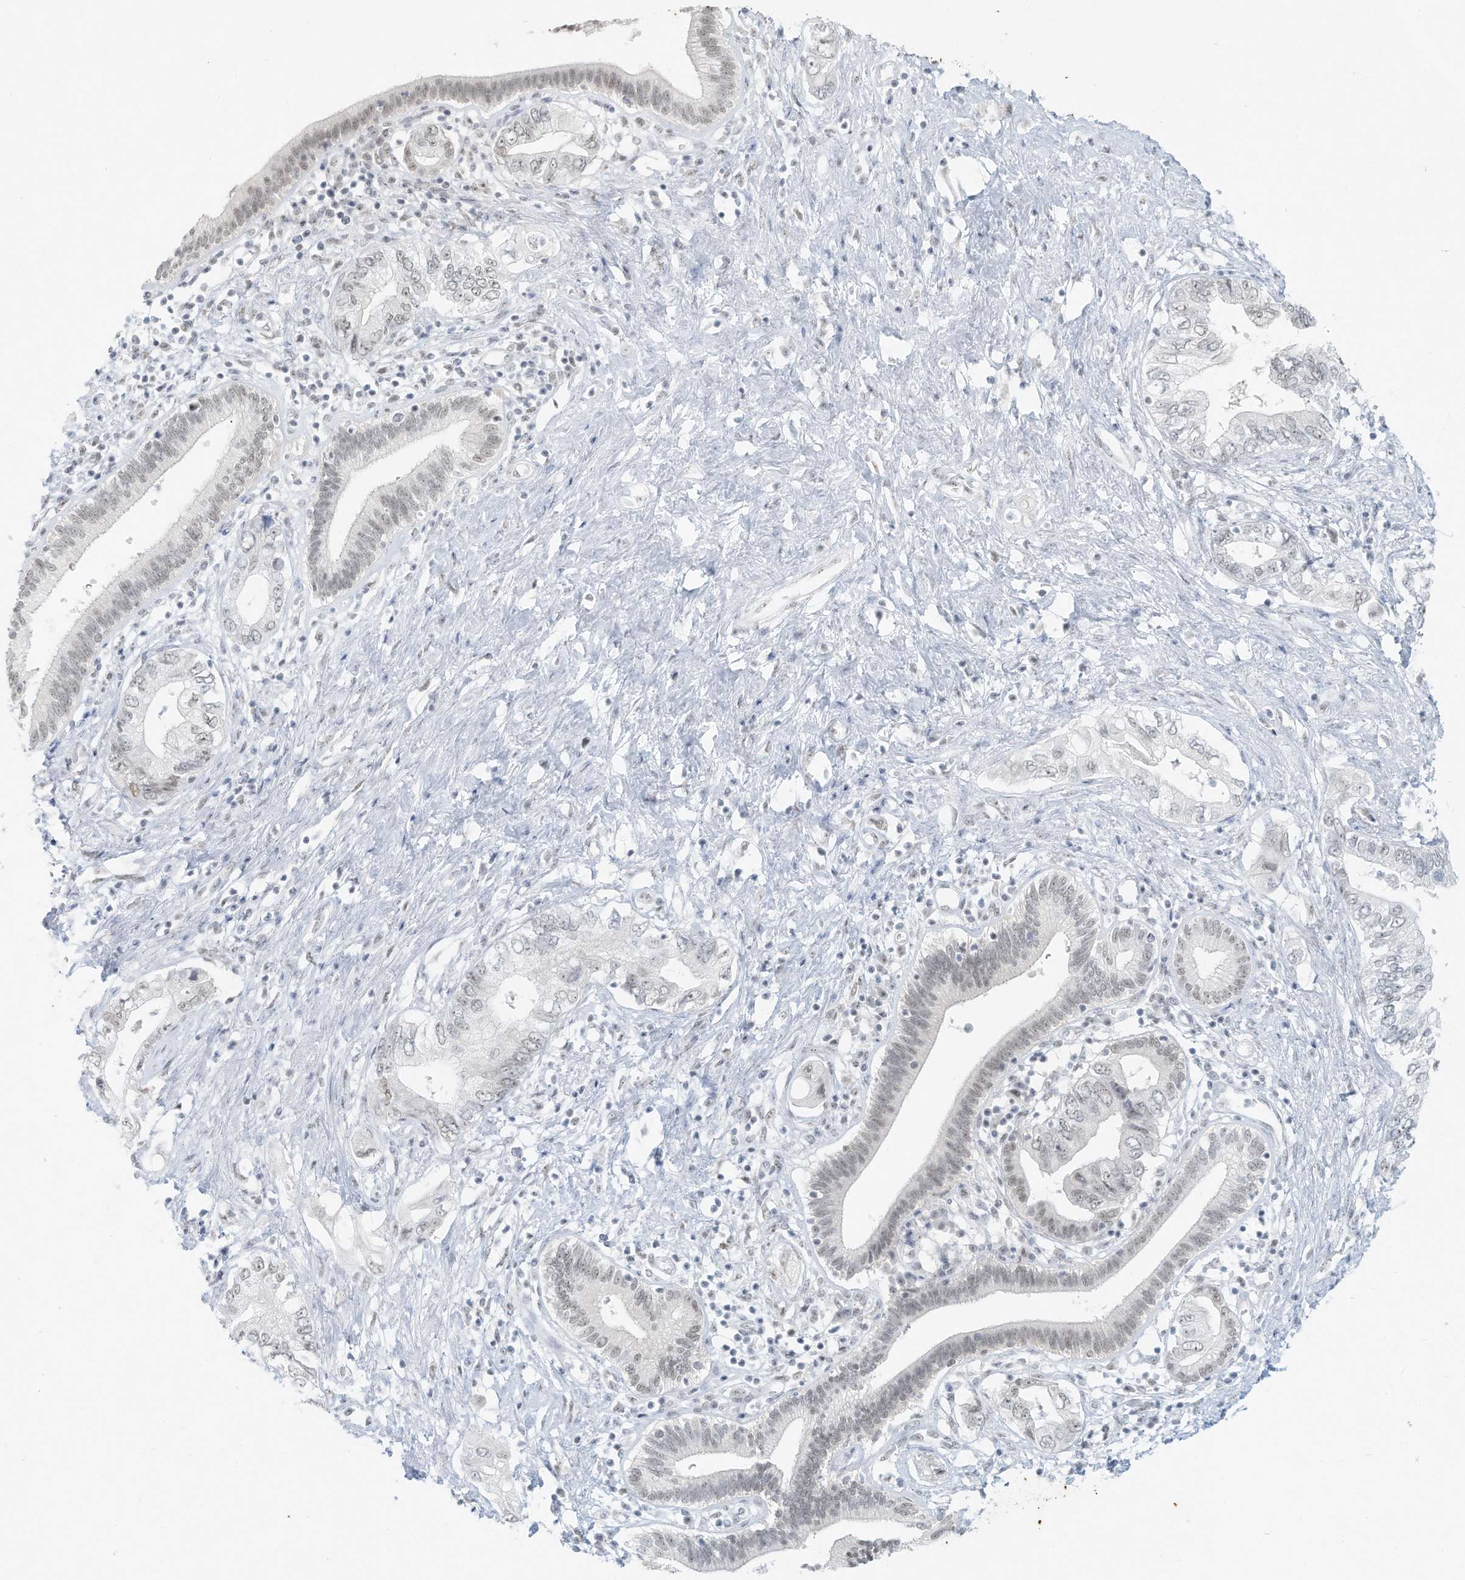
{"staining": {"intensity": "weak", "quantity": "<25%", "location": "nuclear"}, "tissue": "pancreatic cancer", "cell_type": "Tumor cells", "image_type": "cancer", "snomed": [{"axis": "morphology", "description": "Adenocarcinoma, NOS"}, {"axis": "topography", "description": "Pancreas"}], "caption": "Immunohistochemistry (IHC) photomicrograph of neoplastic tissue: pancreatic adenocarcinoma stained with DAB reveals no significant protein expression in tumor cells.", "gene": "PGC", "patient": {"sex": "female", "age": 73}}